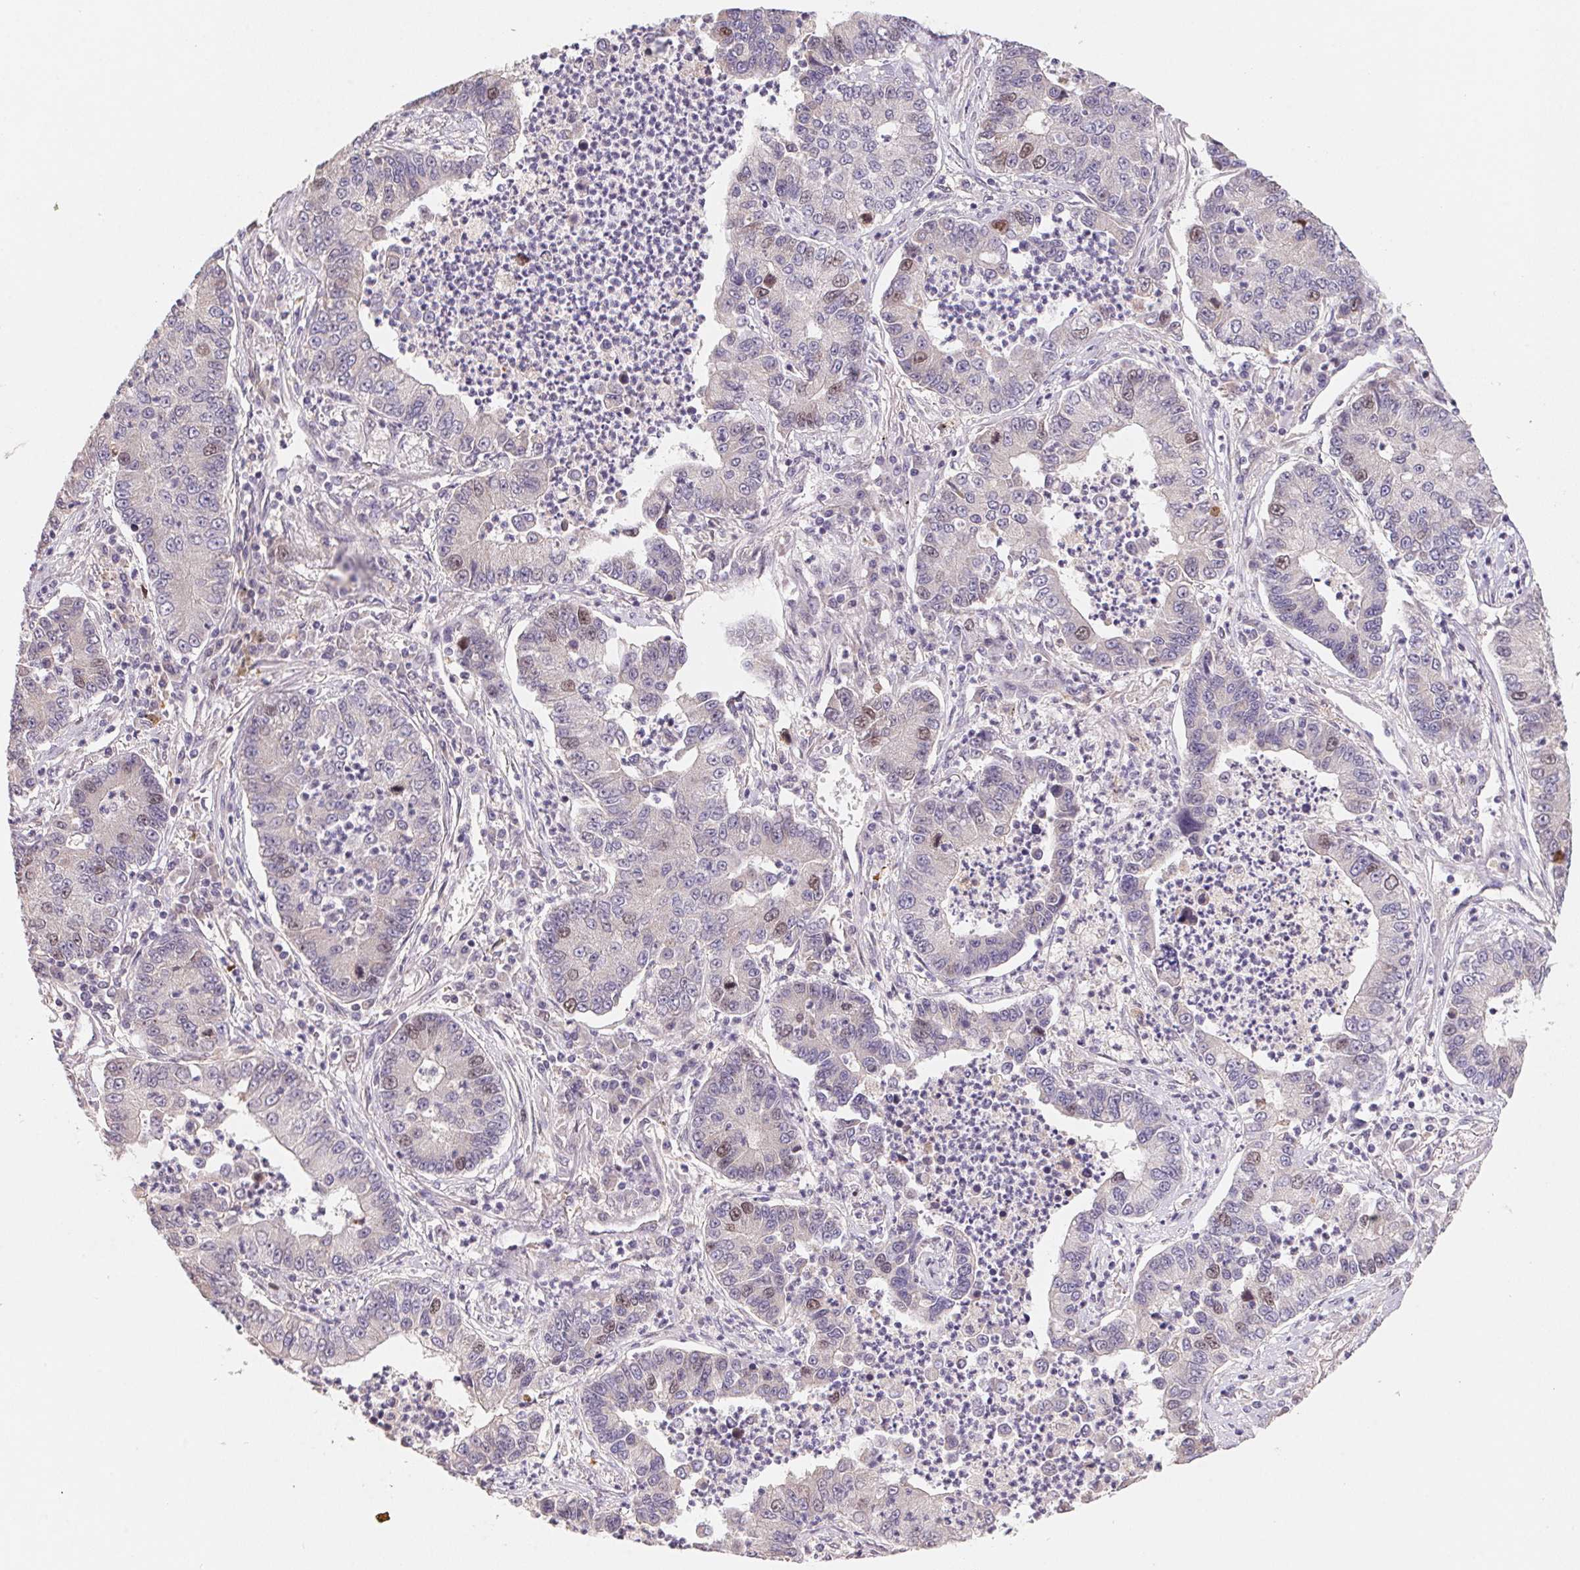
{"staining": {"intensity": "weak", "quantity": "<25%", "location": "nuclear"}, "tissue": "lung cancer", "cell_type": "Tumor cells", "image_type": "cancer", "snomed": [{"axis": "morphology", "description": "Adenocarcinoma, NOS"}, {"axis": "topography", "description": "Lung"}], "caption": "This photomicrograph is of lung cancer stained with immunohistochemistry to label a protein in brown with the nuclei are counter-stained blue. There is no positivity in tumor cells. (DAB immunohistochemistry, high magnification).", "gene": "KIFC1", "patient": {"sex": "female", "age": 57}}